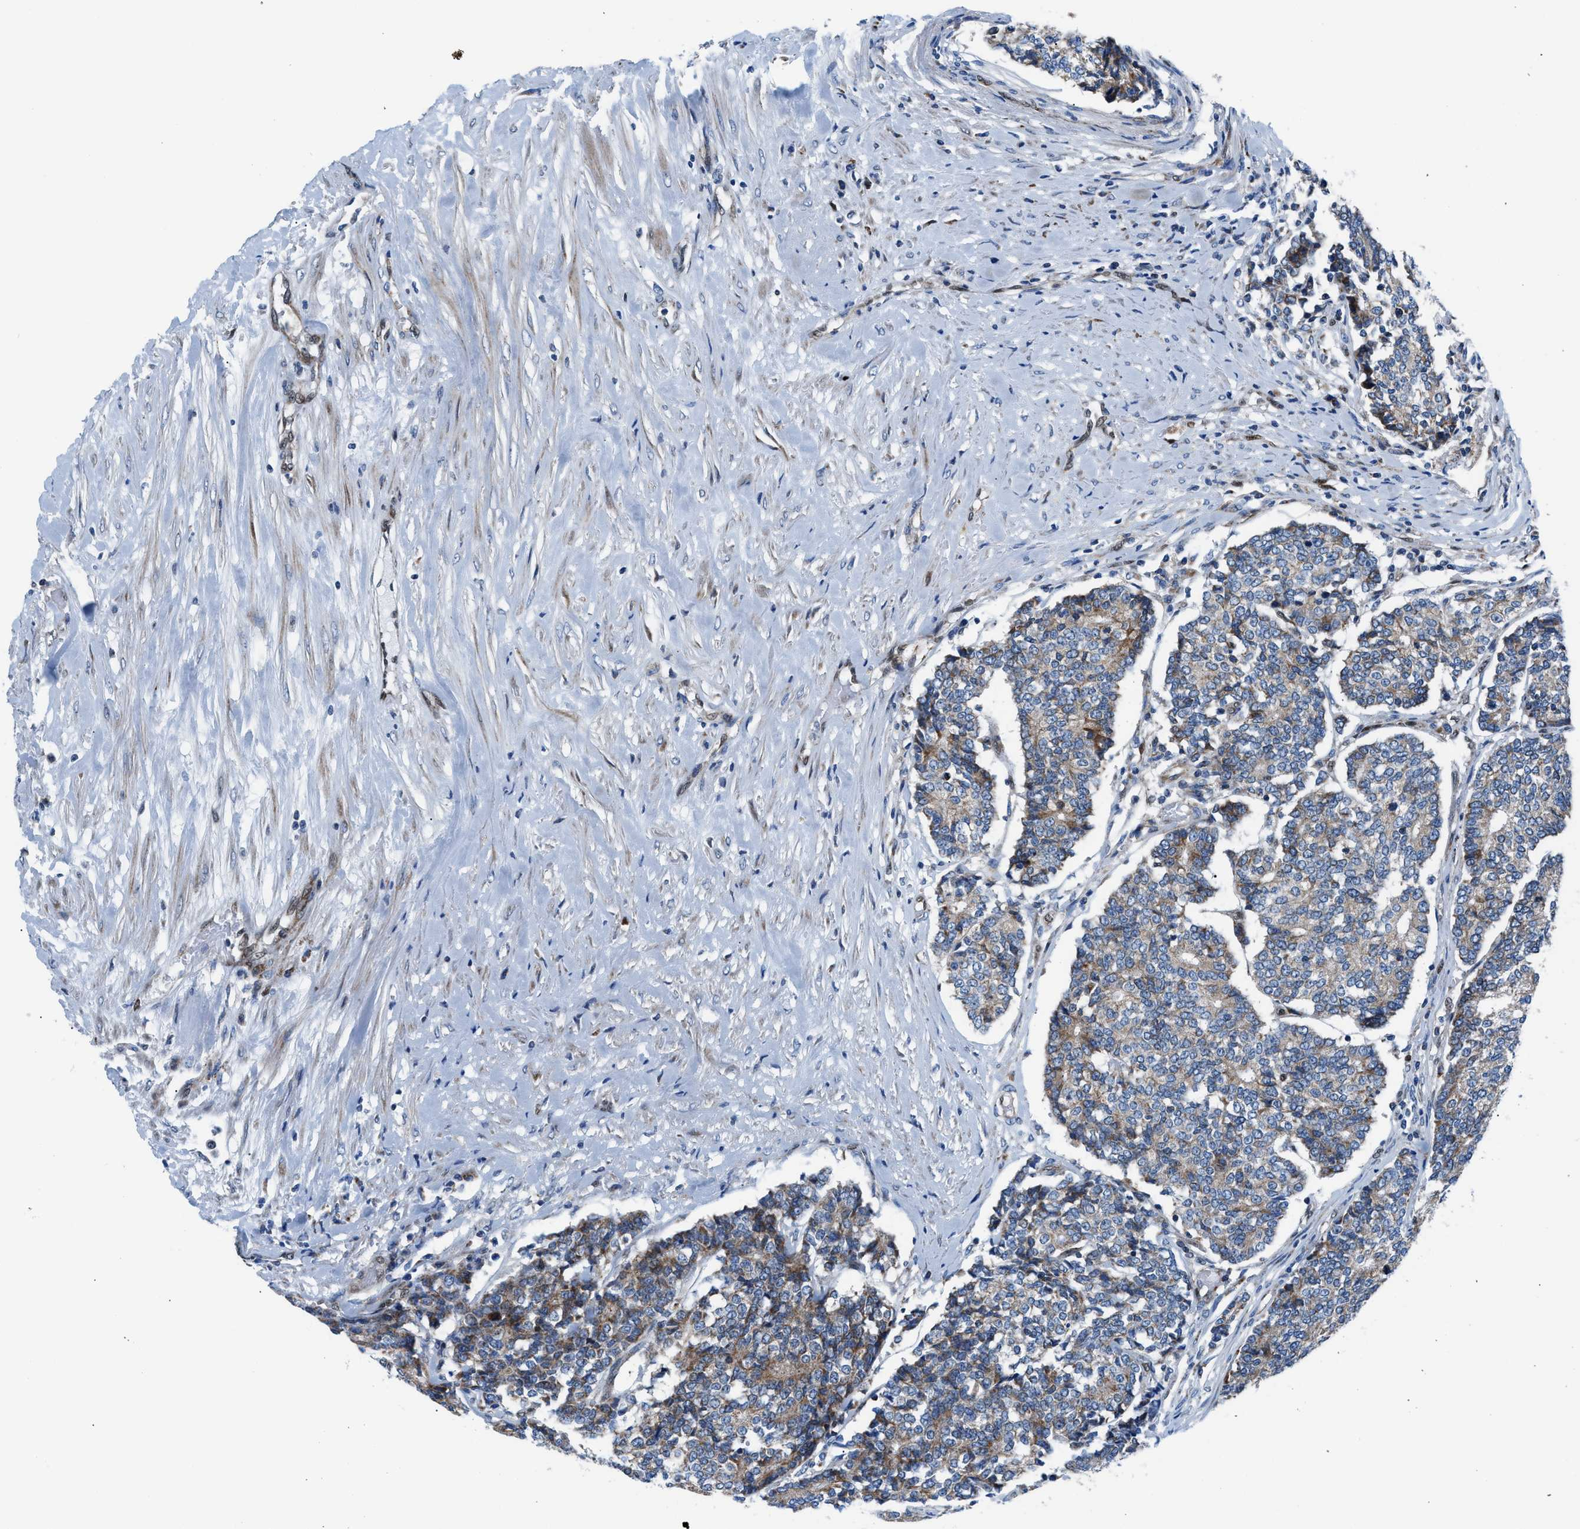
{"staining": {"intensity": "moderate", "quantity": "25%-75%", "location": "cytoplasmic/membranous"}, "tissue": "prostate cancer", "cell_type": "Tumor cells", "image_type": "cancer", "snomed": [{"axis": "morphology", "description": "Normal tissue, NOS"}, {"axis": "morphology", "description": "Adenocarcinoma, High grade"}, {"axis": "topography", "description": "Prostate"}, {"axis": "topography", "description": "Seminal veicle"}], "caption": "DAB (3,3'-diaminobenzidine) immunohistochemical staining of prostate cancer (adenocarcinoma (high-grade)) displays moderate cytoplasmic/membranous protein expression in about 25%-75% of tumor cells.", "gene": "LMO2", "patient": {"sex": "male", "age": 55}}